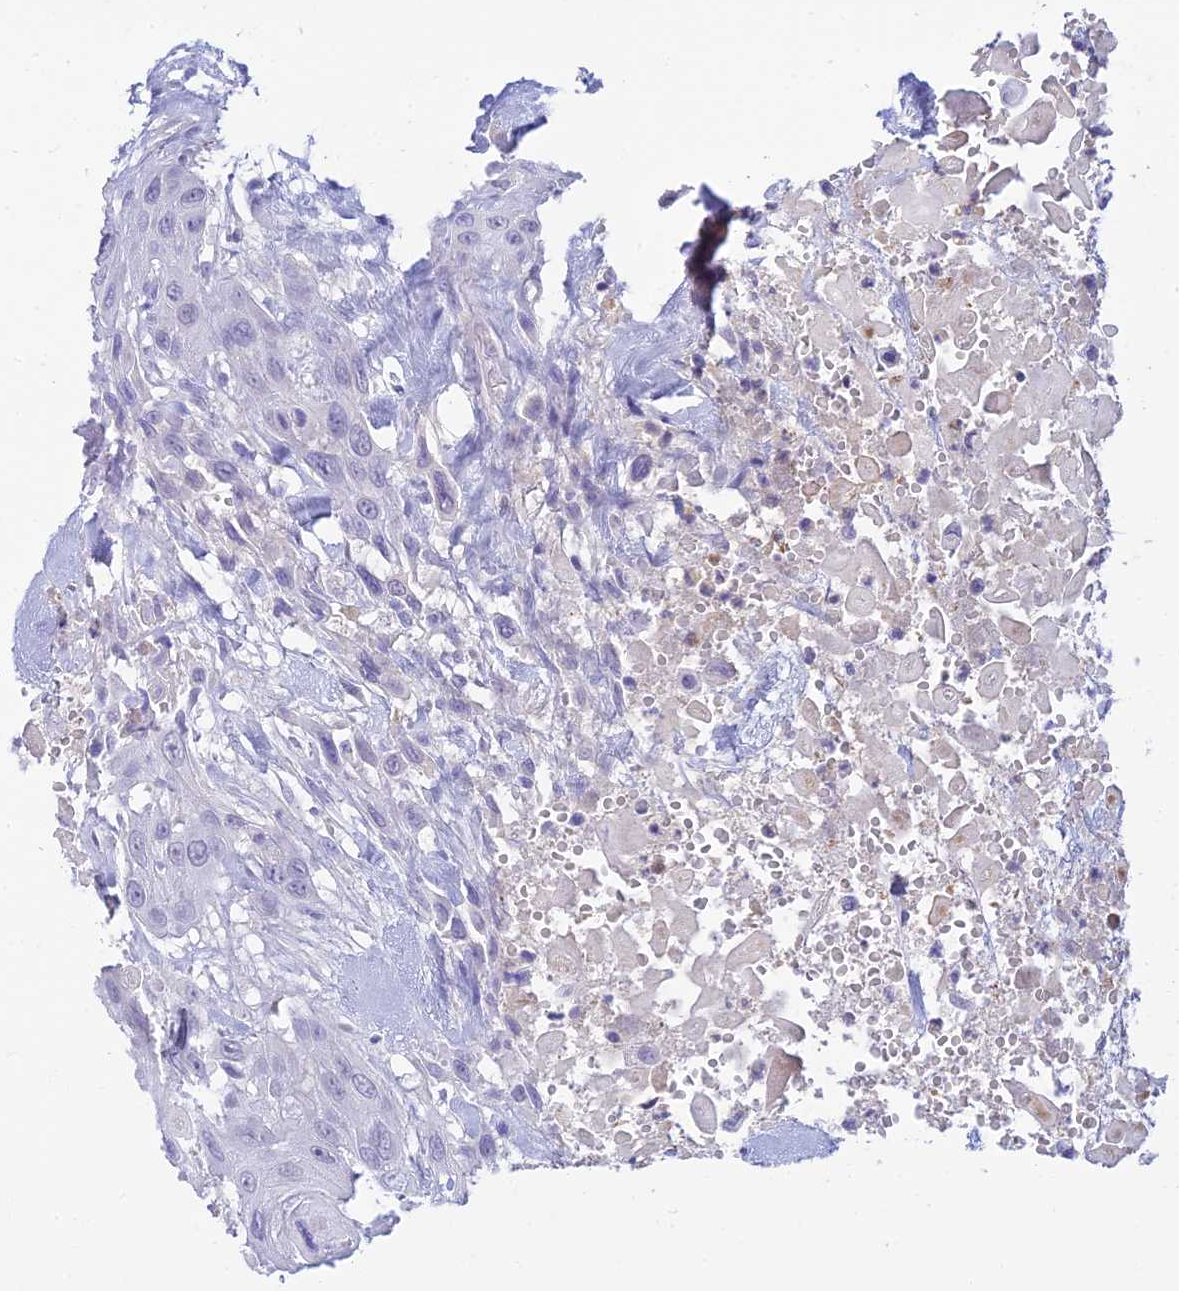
{"staining": {"intensity": "negative", "quantity": "none", "location": "none"}, "tissue": "head and neck cancer", "cell_type": "Tumor cells", "image_type": "cancer", "snomed": [{"axis": "morphology", "description": "Squamous cell carcinoma, NOS"}, {"axis": "topography", "description": "Head-Neck"}], "caption": "Immunohistochemistry (IHC) of head and neck cancer reveals no staining in tumor cells.", "gene": "INTS13", "patient": {"sex": "male", "age": 81}}